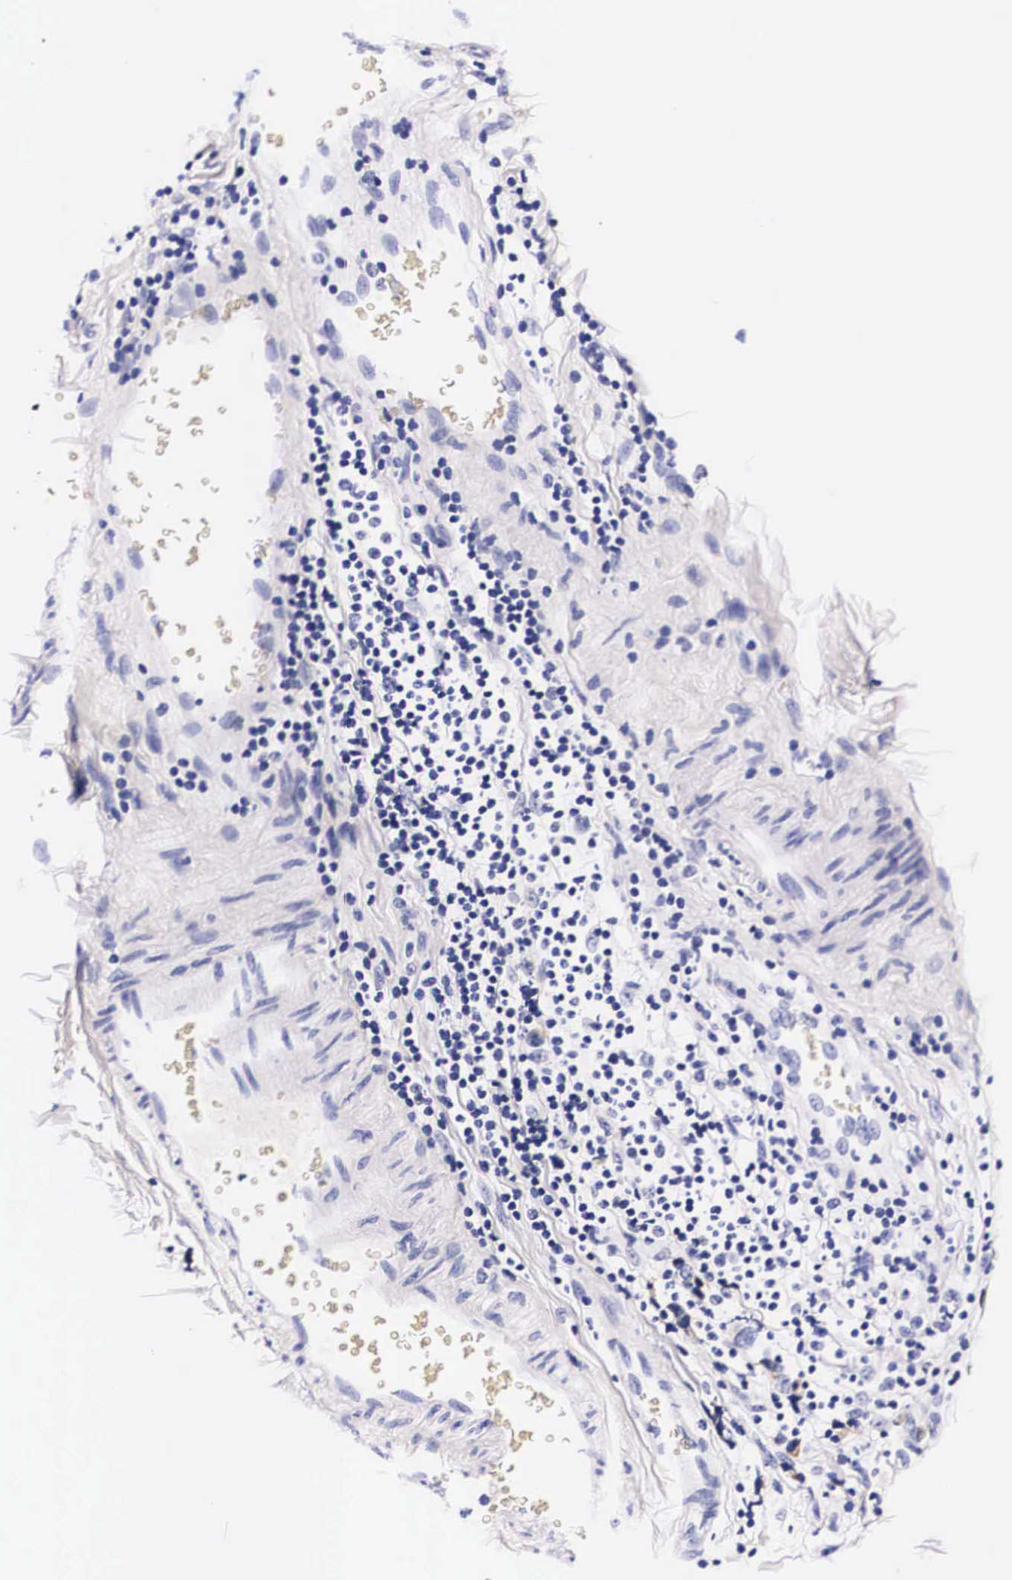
{"staining": {"intensity": "negative", "quantity": "none", "location": "none"}, "tissue": "breast cancer", "cell_type": "Tumor cells", "image_type": "cancer", "snomed": [{"axis": "morphology", "description": "Lobular carcinoma"}, {"axis": "topography", "description": "Breast"}], "caption": "Immunohistochemistry image of breast cancer stained for a protein (brown), which exhibits no expression in tumor cells. (DAB IHC with hematoxylin counter stain).", "gene": "PHETA2", "patient": {"sex": "female", "age": 57}}